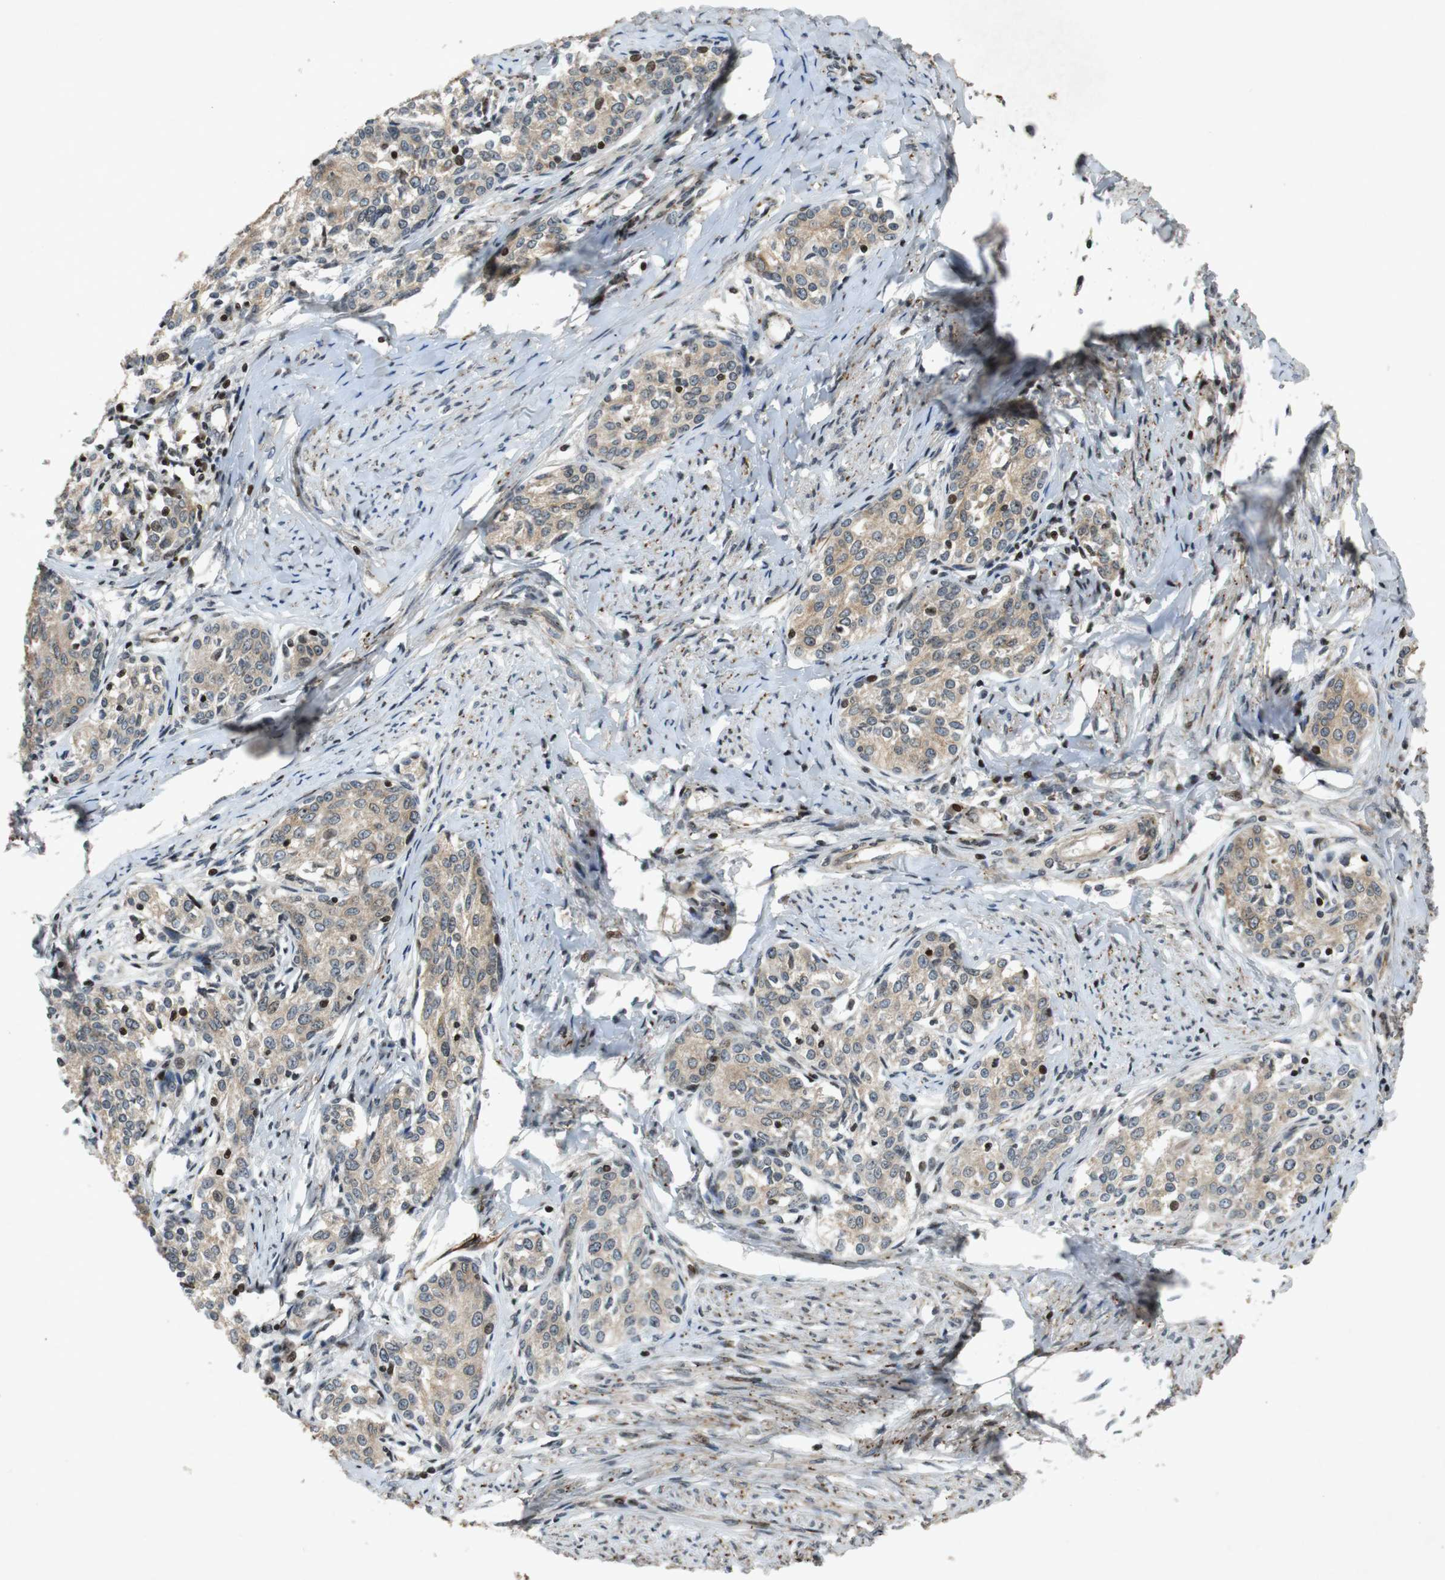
{"staining": {"intensity": "weak", "quantity": "25%-75%", "location": "cytoplasmic/membranous,nuclear"}, "tissue": "cervical cancer", "cell_type": "Tumor cells", "image_type": "cancer", "snomed": [{"axis": "morphology", "description": "Squamous cell carcinoma, NOS"}, {"axis": "morphology", "description": "Adenocarcinoma, NOS"}, {"axis": "topography", "description": "Cervix"}], "caption": "Protein staining of cervical cancer (squamous cell carcinoma) tissue exhibits weak cytoplasmic/membranous and nuclear staining in about 25%-75% of tumor cells.", "gene": "TUBA4A", "patient": {"sex": "female", "age": 52}}